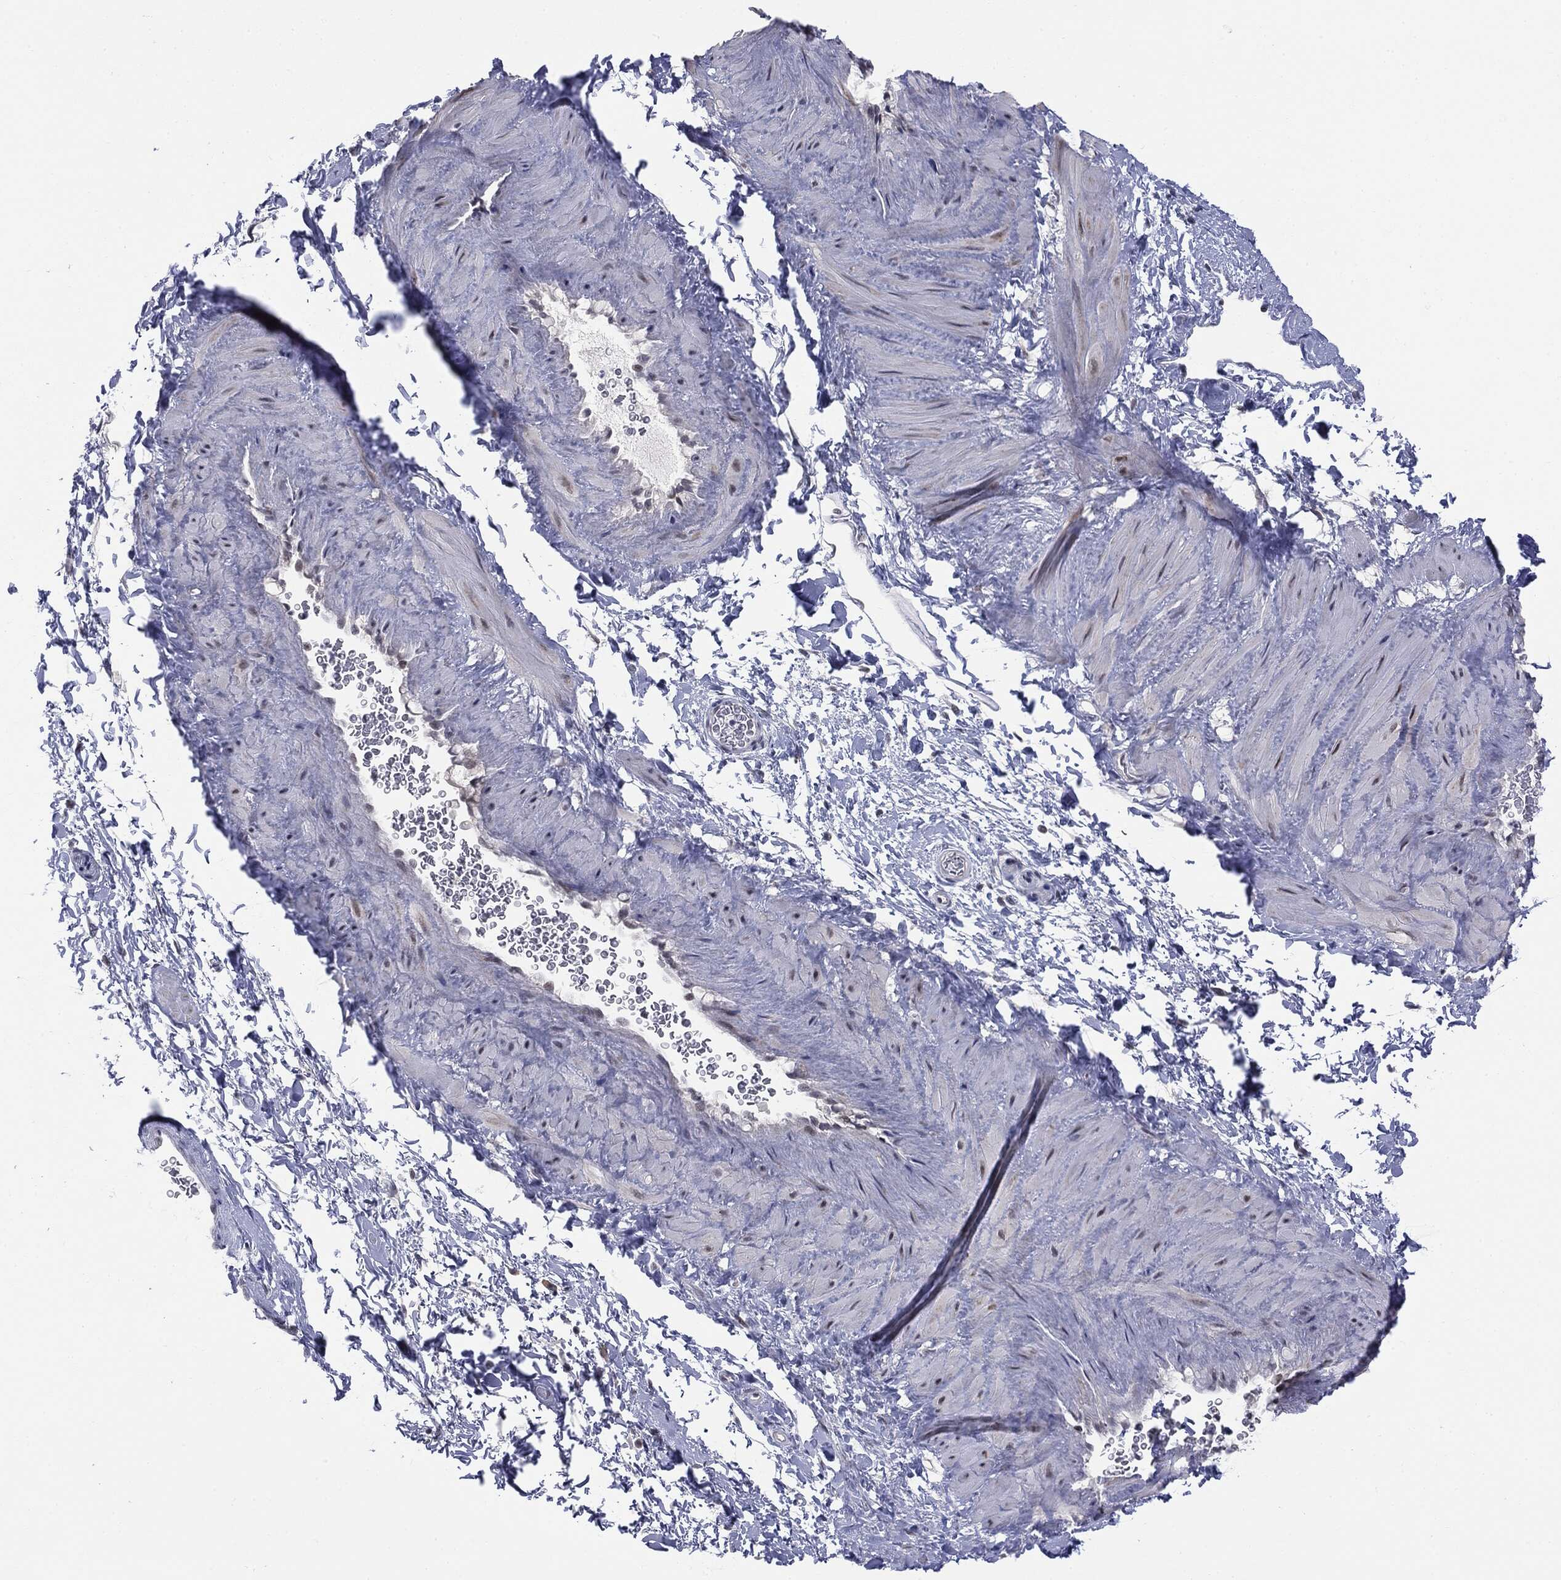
{"staining": {"intensity": "negative", "quantity": "none", "location": "none"}, "tissue": "soft tissue", "cell_type": "Fibroblasts", "image_type": "normal", "snomed": [{"axis": "morphology", "description": "Normal tissue, NOS"}, {"axis": "topography", "description": "Soft tissue"}, {"axis": "topography", "description": "Vascular tissue"}], "caption": "Soft tissue was stained to show a protein in brown. There is no significant expression in fibroblasts. (DAB immunohistochemistry (IHC) visualized using brightfield microscopy, high magnification).", "gene": "SLC5A5", "patient": {"sex": "male", "age": 41}}